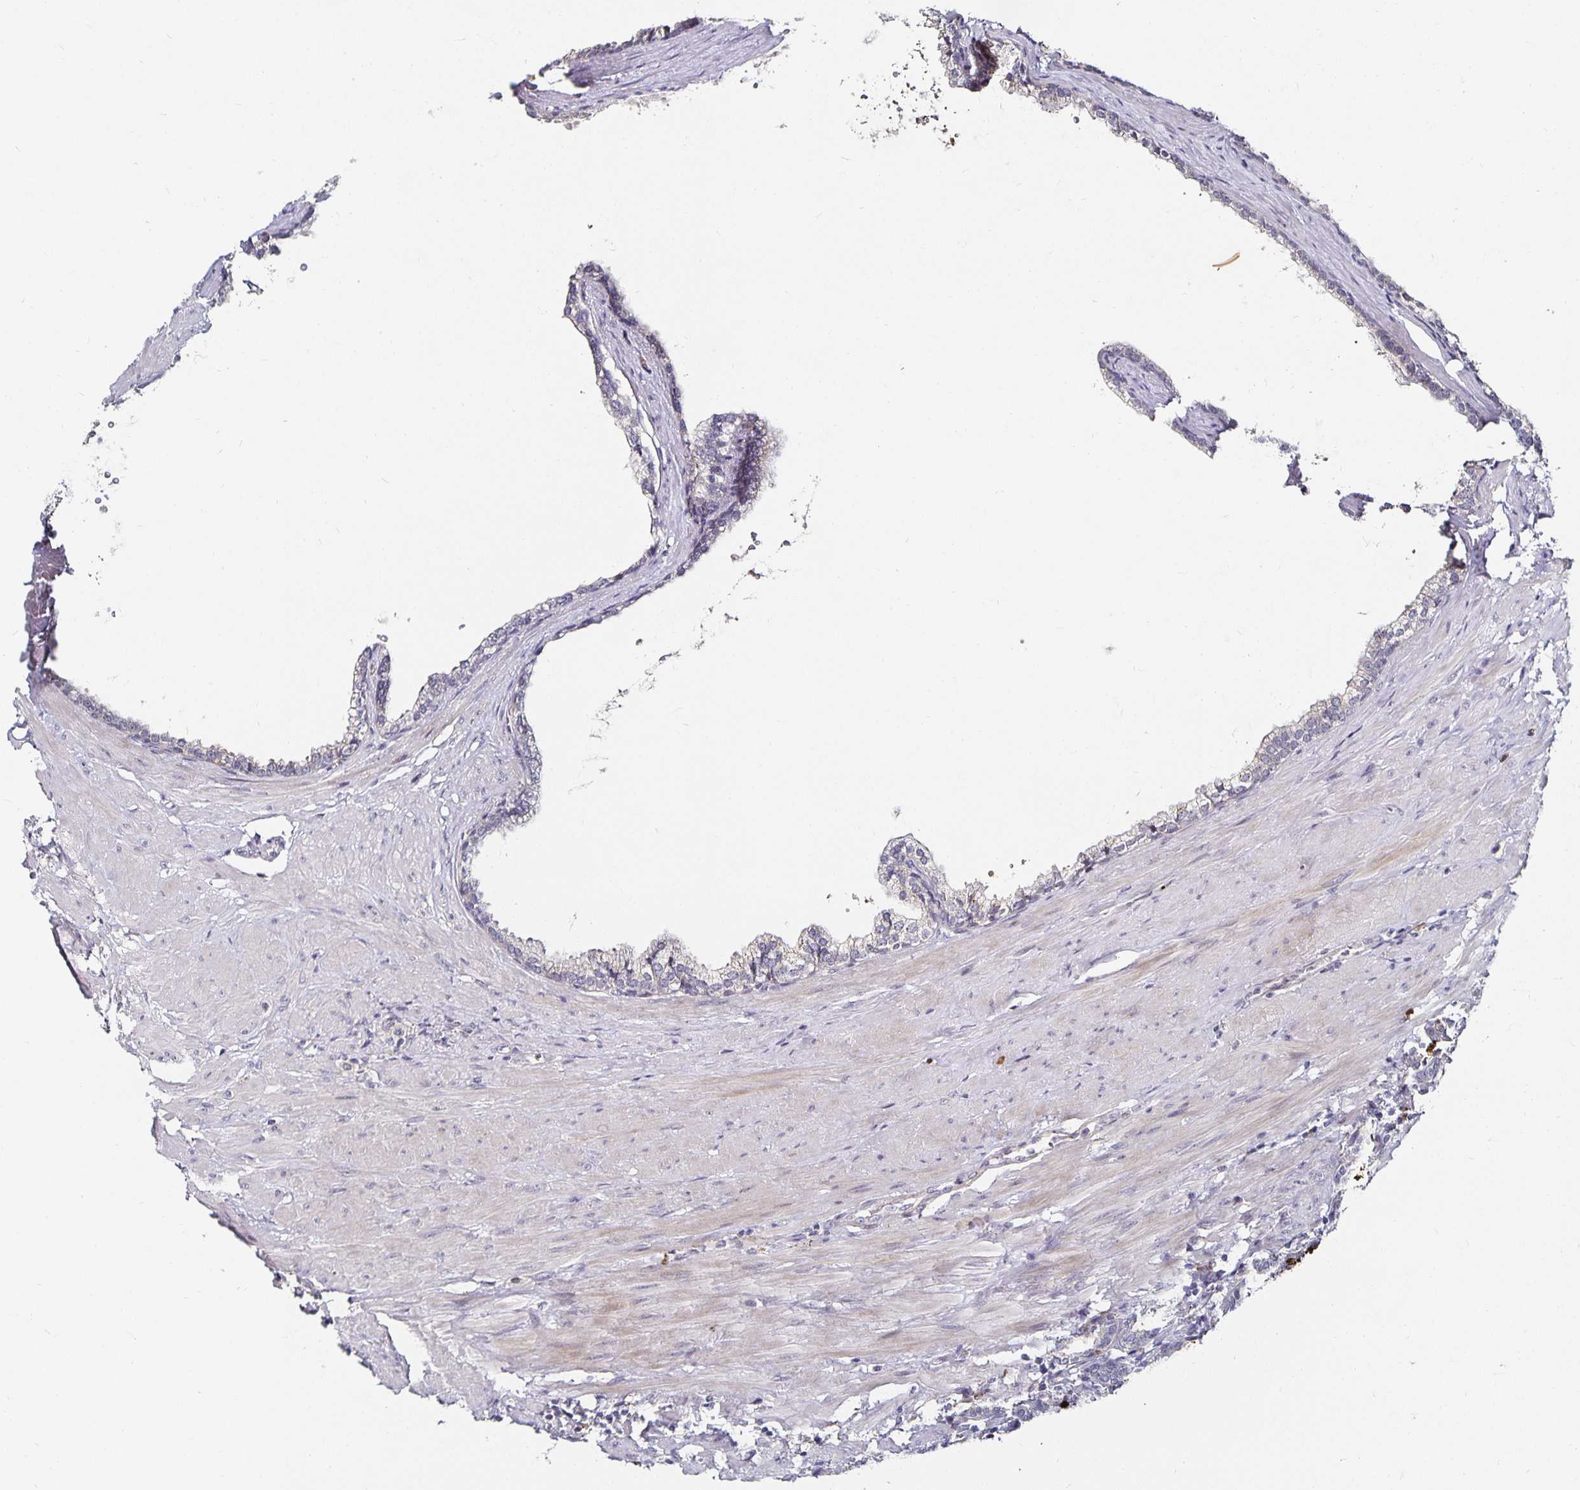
{"staining": {"intensity": "negative", "quantity": "none", "location": "none"}, "tissue": "prostate", "cell_type": "Glandular cells", "image_type": "normal", "snomed": [{"axis": "morphology", "description": "Normal tissue, NOS"}, {"axis": "topography", "description": "Prostate"}, {"axis": "topography", "description": "Peripheral nerve tissue"}], "caption": "A high-resolution image shows immunohistochemistry staining of unremarkable prostate, which displays no significant staining in glandular cells. (DAB (3,3'-diaminobenzidine) IHC with hematoxylin counter stain).", "gene": "ANLN", "patient": {"sex": "male", "age": 55}}